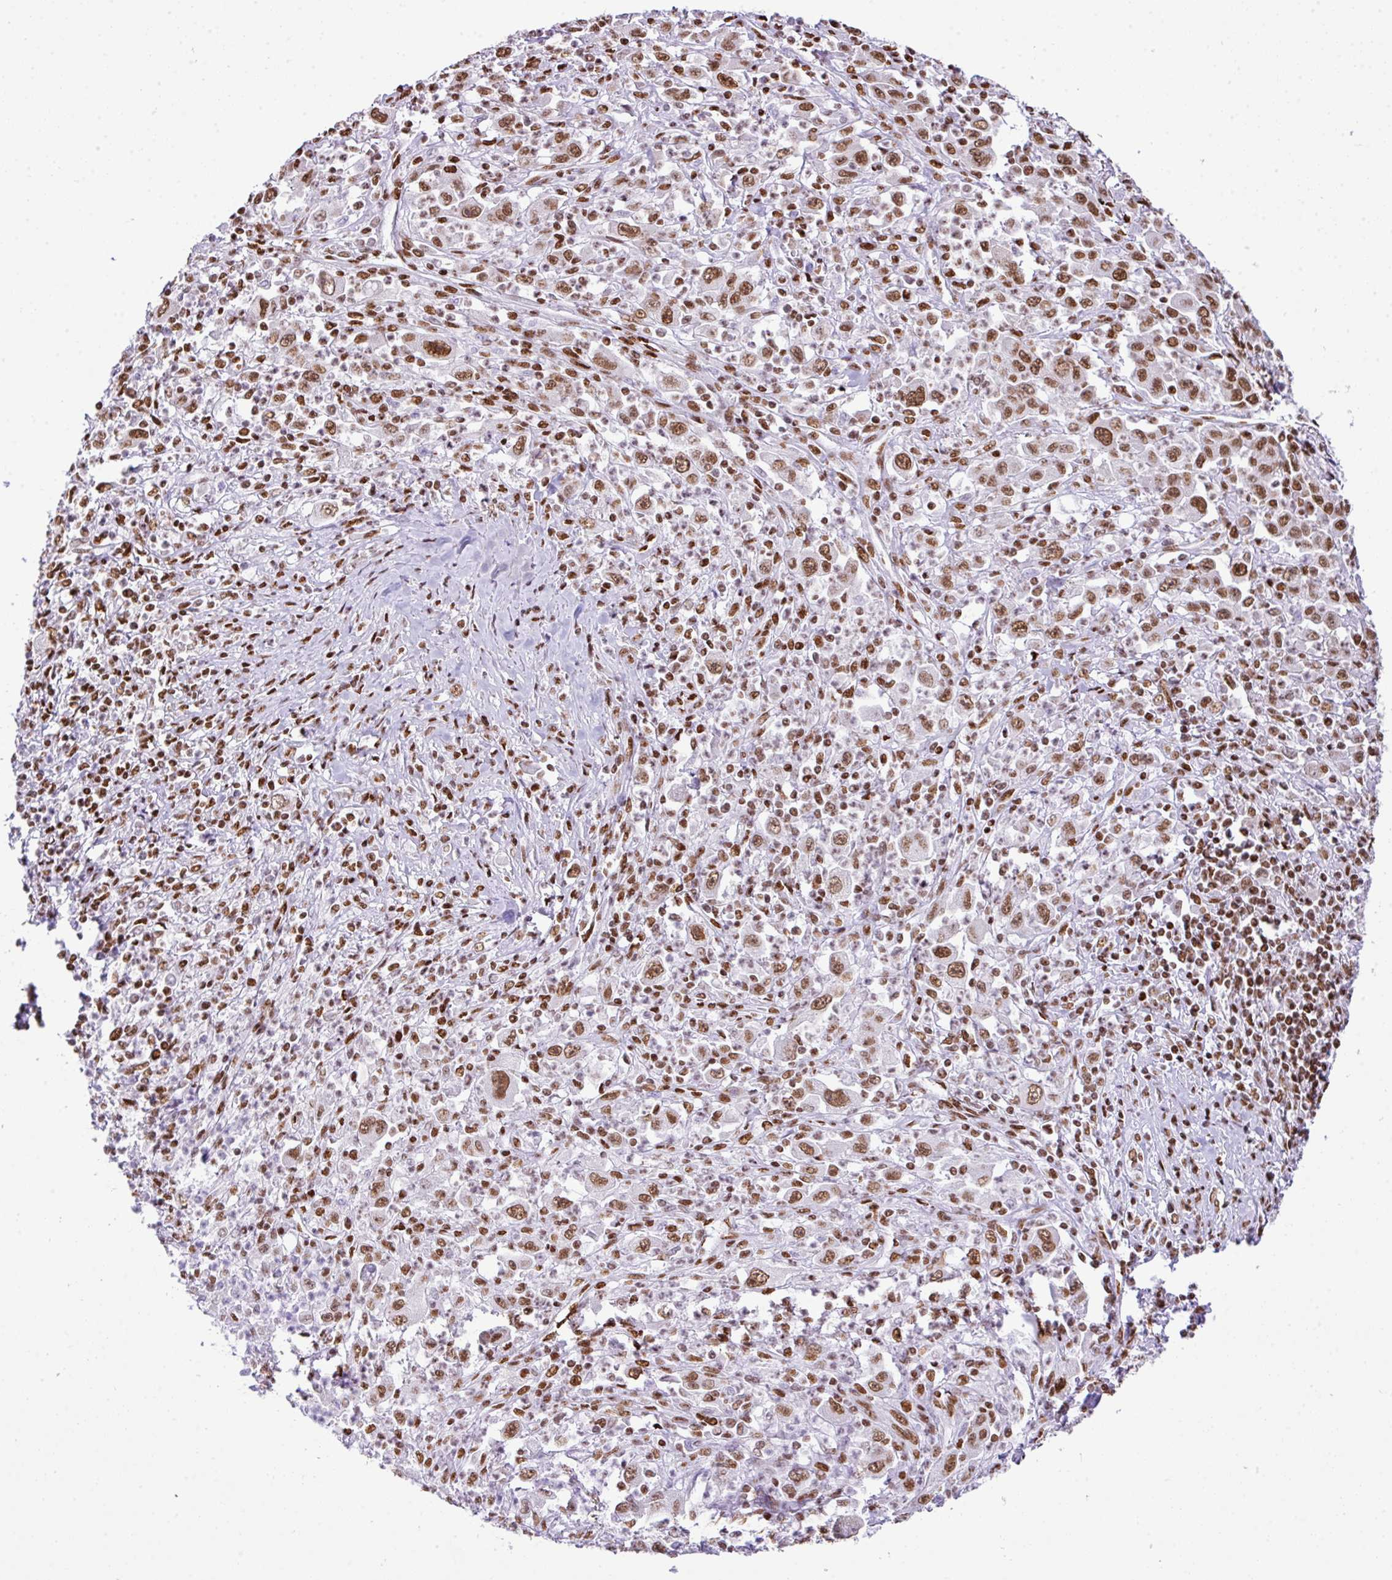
{"staining": {"intensity": "moderate", "quantity": ">75%", "location": "nuclear"}, "tissue": "melanoma", "cell_type": "Tumor cells", "image_type": "cancer", "snomed": [{"axis": "morphology", "description": "Malignant melanoma, Metastatic site"}, {"axis": "topography", "description": "Skin"}], "caption": "Immunohistochemical staining of human melanoma exhibits medium levels of moderate nuclear positivity in approximately >75% of tumor cells. Immunohistochemistry stains the protein in brown and the nuclei are stained blue.", "gene": "RARG", "patient": {"sex": "female", "age": 56}}